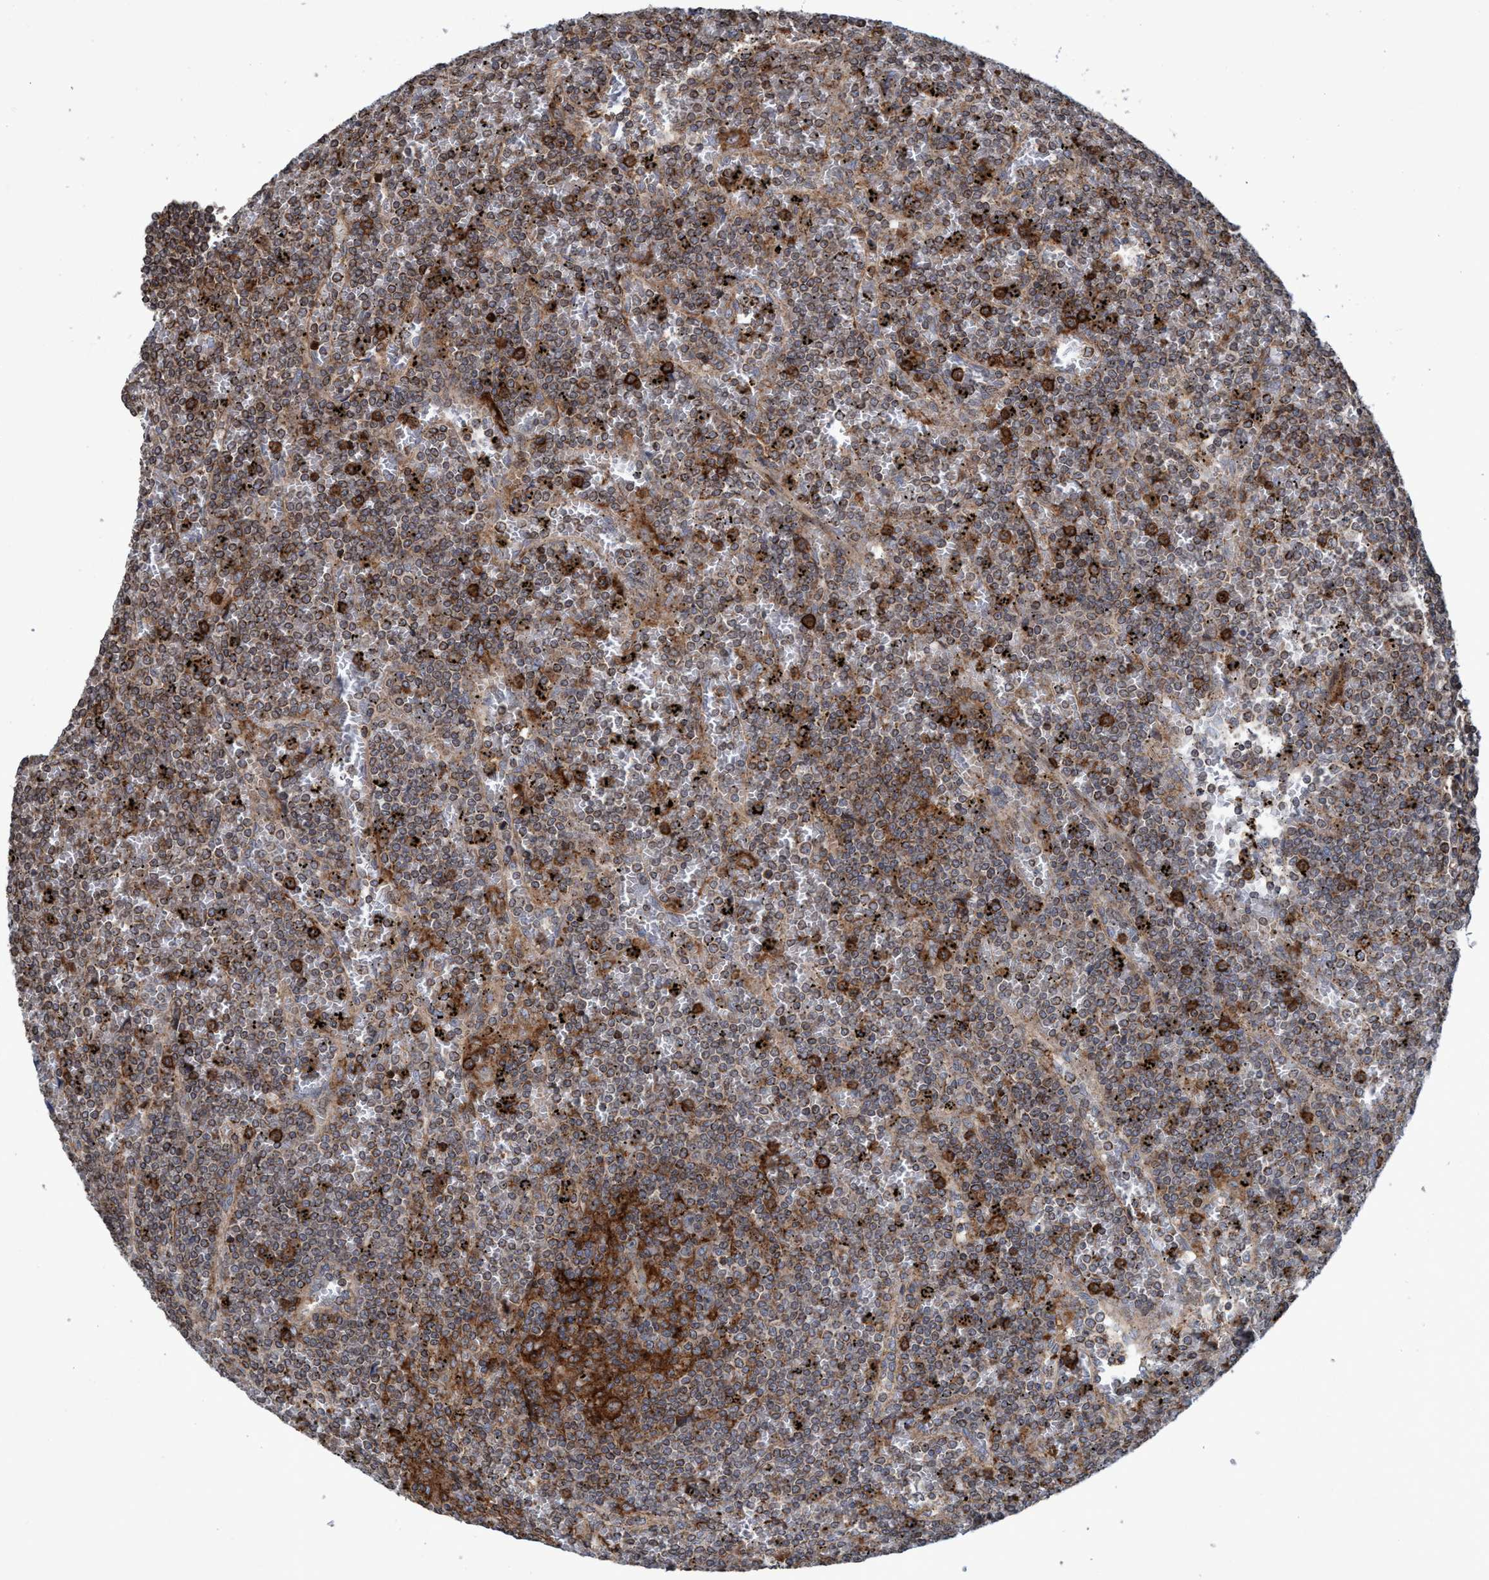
{"staining": {"intensity": "moderate", "quantity": "25%-75%", "location": "cytoplasmic/membranous"}, "tissue": "lymphoma", "cell_type": "Tumor cells", "image_type": "cancer", "snomed": [{"axis": "morphology", "description": "Malignant lymphoma, non-Hodgkin's type, Low grade"}, {"axis": "topography", "description": "Spleen"}], "caption": "This micrograph demonstrates lymphoma stained with immunohistochemistry to label a protein in brown. The cytoplasmic/membranous of tumor cells show moderate positivity for the protein. Nuclei are counter-stained blue.", "gene": "SLC16A3", "patient": {"sex": "female", "age": 19}}